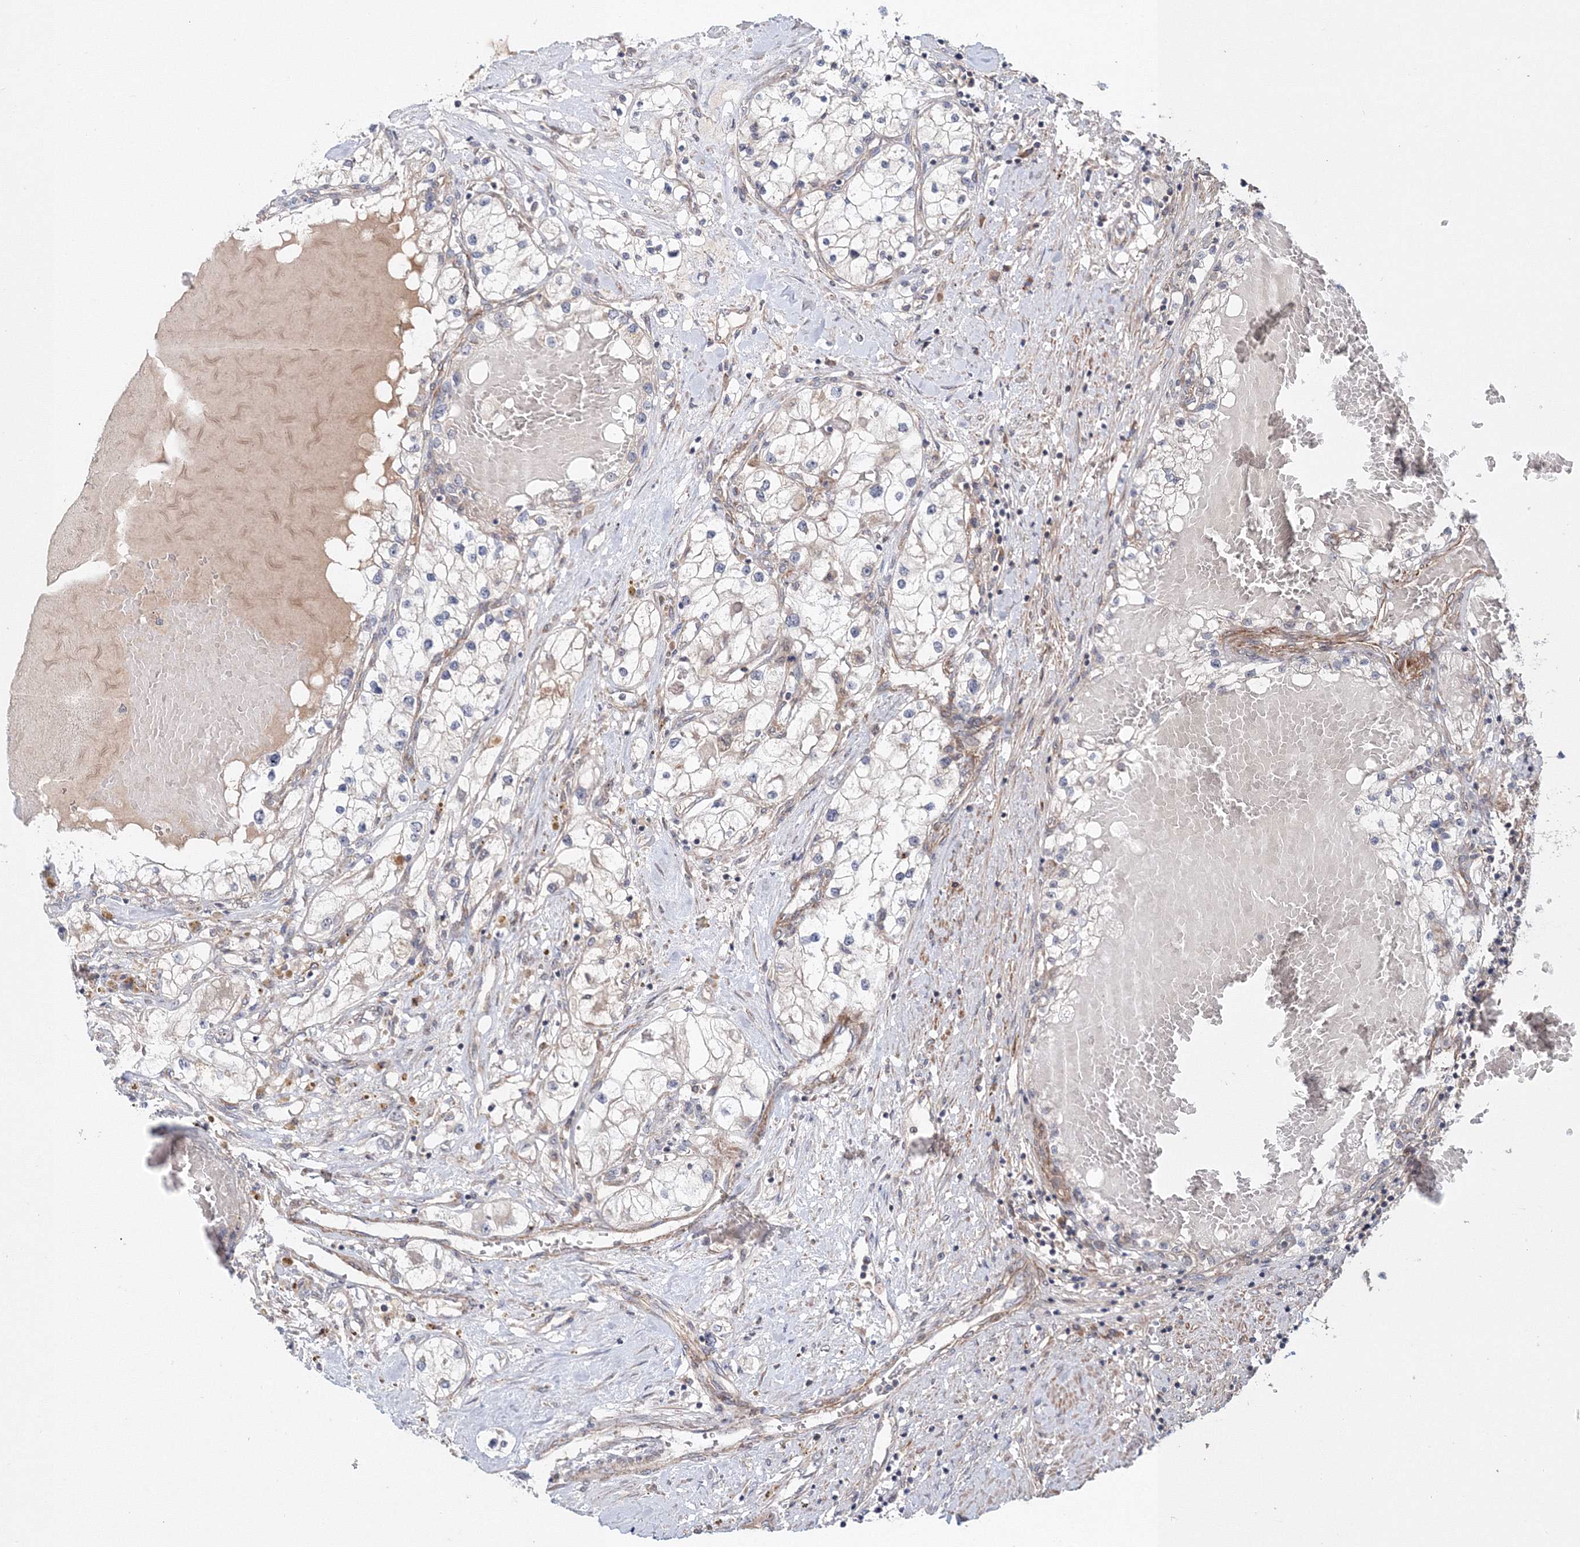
{"staining": {"intensity": "negative", "quantity": "none", "location": "none"}, "tissue": "renal cancer", "cell_type": "Tumor cells", "image_type": "cancer", "snomed": [{"axis": "morphology", "description": "Normal tissue, NOS"}, {"axis": "morphology", "description": "Adenocarcinoma, NOS"}, {"axis": "topography", "description": "Kidney"}], "caption": "Tumor cells are negative for brown protein staining in renal cancer.", "gene": "NOA1", "patient": {"sex": "male", "age": 68}}